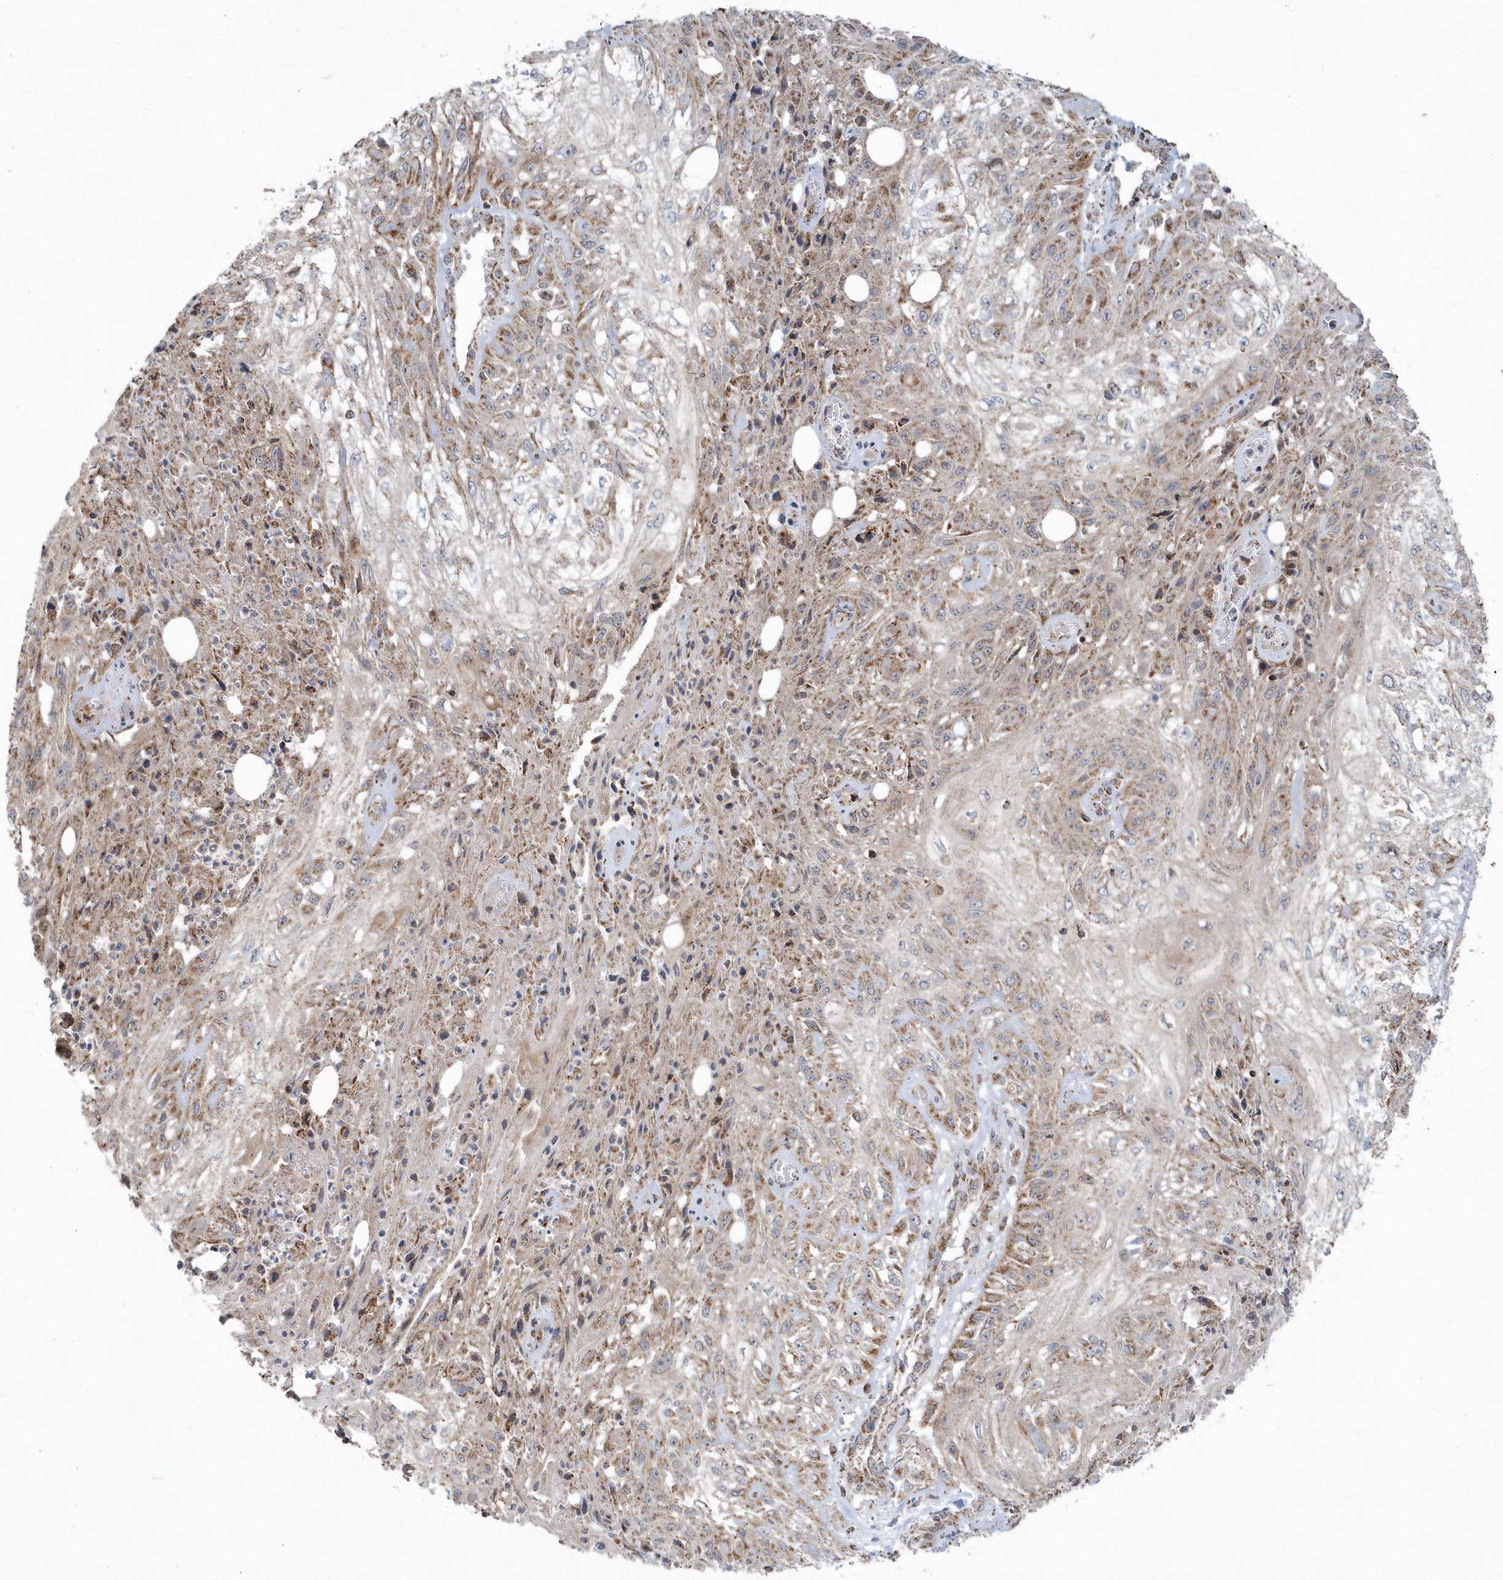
{"staining": {"intensity": "moderate", "quantity": ">75%", "location": "cytoplasmic/membranous"}, "tissue": "skin cancer", "cell_type": "Tumor cells", "image_type": "cancer", "snomed": [{"axis": "morphology", "description": "Squamous cell carcinoma, NOS"}, {"axis": "morphology", "description": "Squamous cell carcinoma, metastatic, NOS"}, {"axis": "topography", "description": "Skin"}, {"axis": "topography", "description": "Lymph node"}], "caption": "Protein expression analysis of skin cancer (metastatic squamous cell carcinoma) demonstrates moderate cytoplasmic/membranous expression in approximately >75% of tumor cells.", "gene": "PPP1R7", "patient": {"sex": "male", "age": 75}}